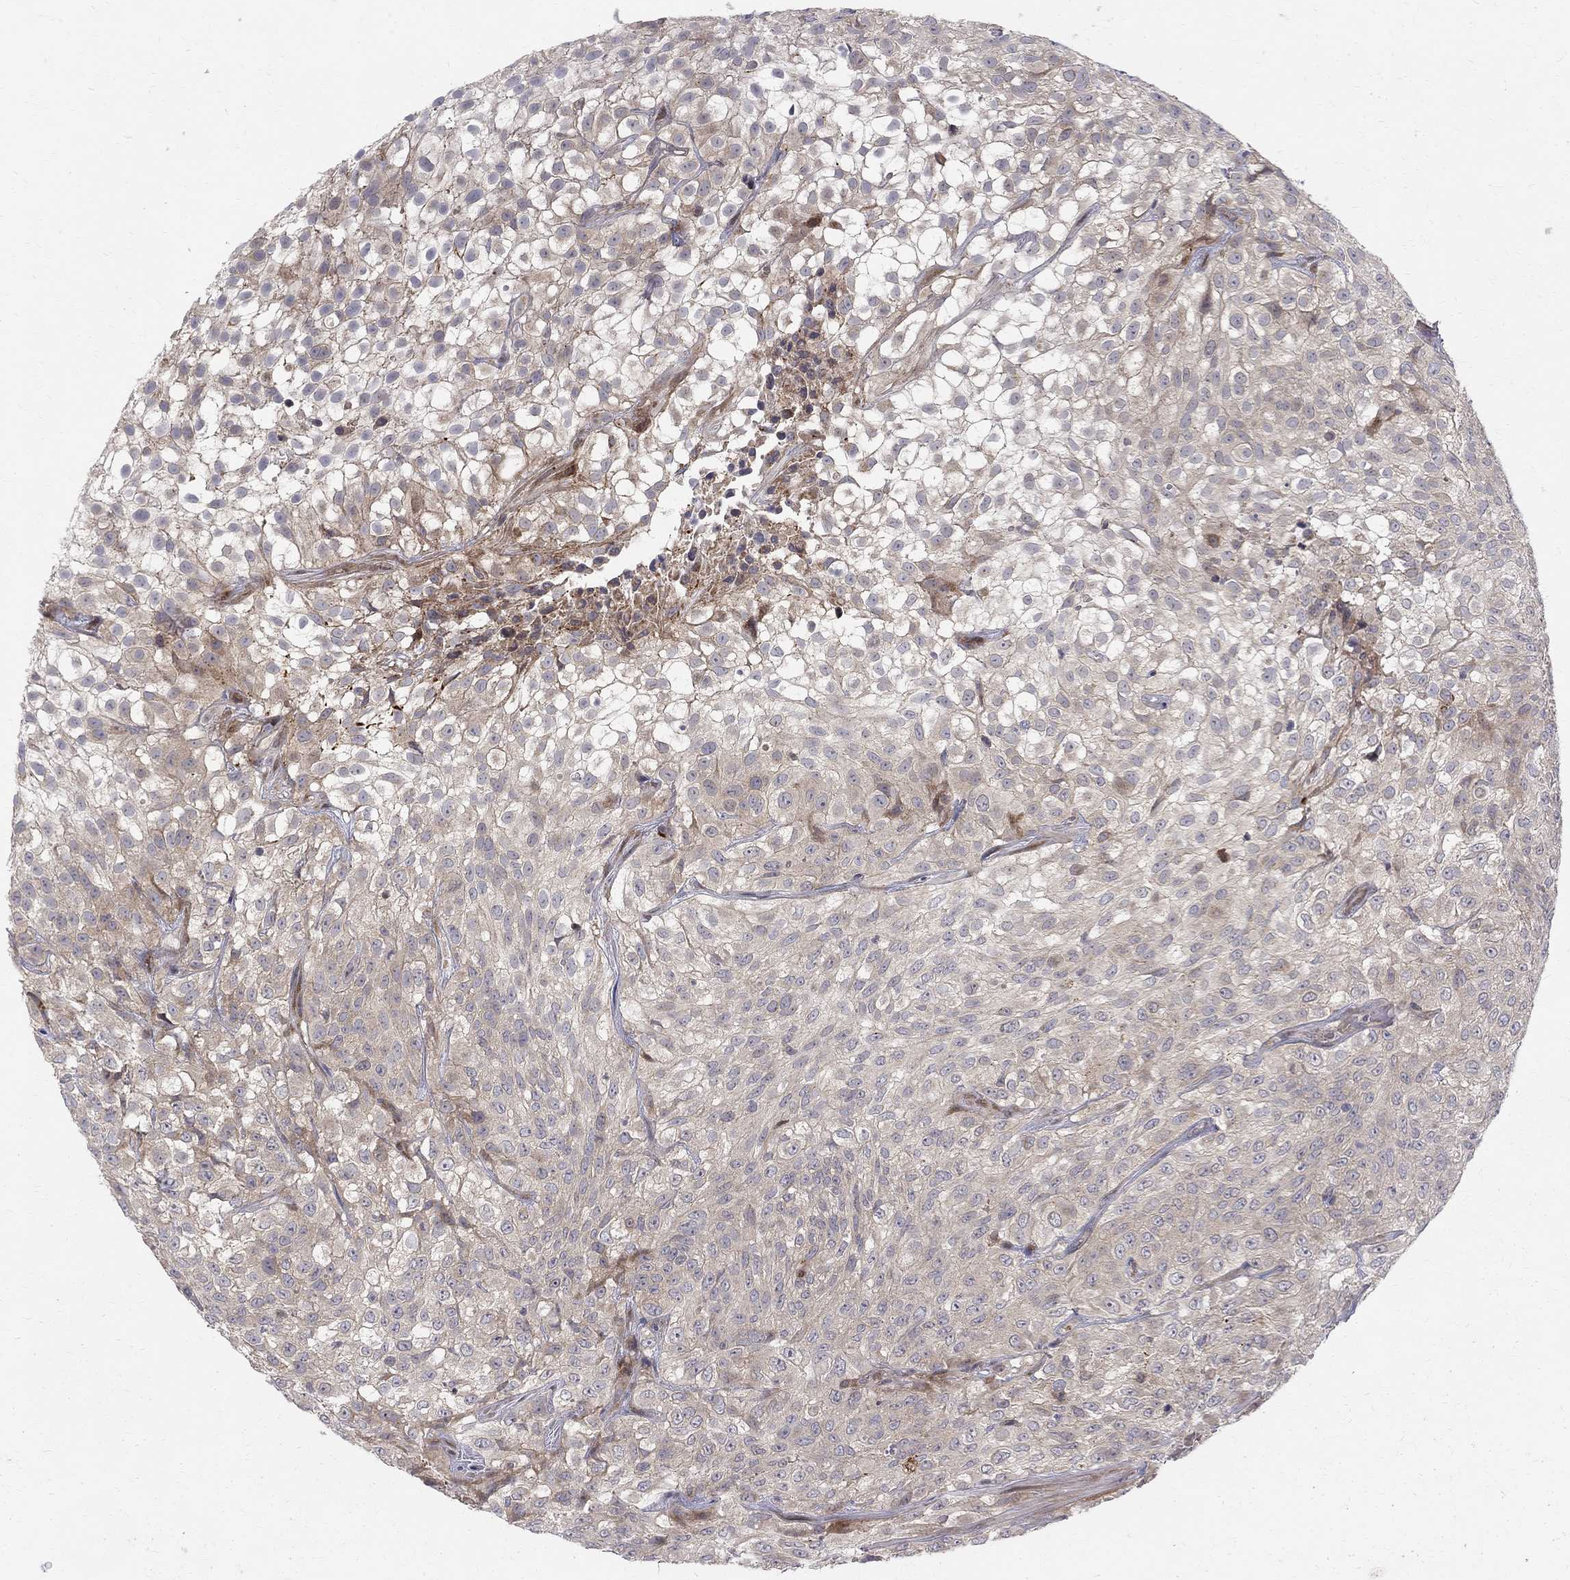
{"staining": {"intensity": "negative", "quantity": "none", "location": "none"}, "tissue": "urothelial cancer", "cell_type": "Tumor cells", "image_type": "cancer", "snomed": [{"axis": "morphology", "description": "Urothelial carcinoma, High grade"}, {"axis": "topography", "description": "Urinary bladder"}], "caption": "Tumor cells show no significant protein staining in urothelial cancer.", "gene": "WDR19", "patient": {"sex": "male", "age": 56}}